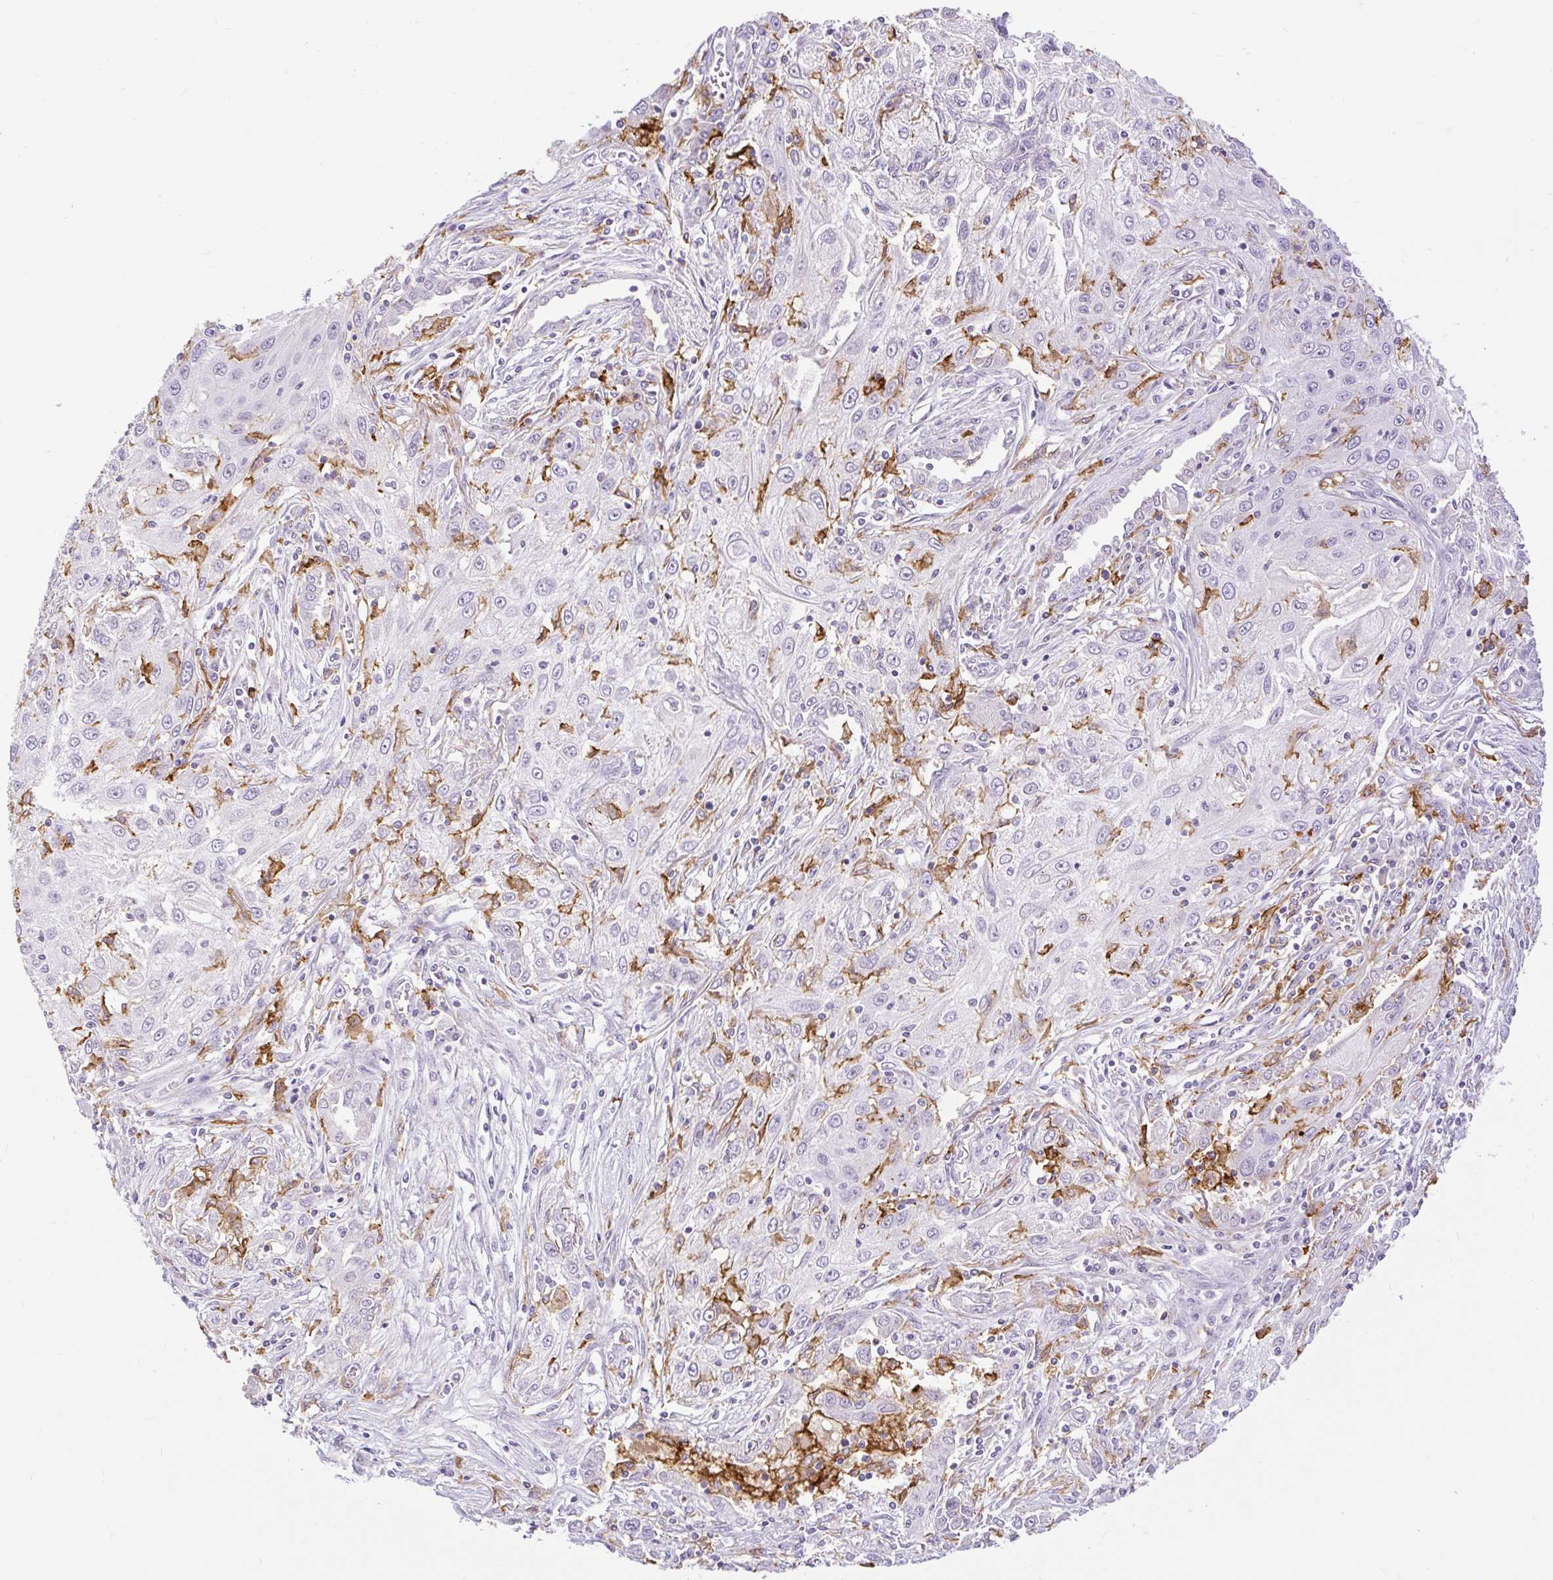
{"staining": {"intensity": "negative", "quantity": "none", "location": "none"}, "tissue": "lung cancer", "cell_type": "Tumor cells", "image_type": "cancer", "snomed": [{"axis": "morphology", "description": "Squamous cell carcinoma, NOS"}, {"axis": "topography", "description": "Lung"}], "caption": "IHC of human lung squamous cell carcinoma reveals no staining in tumor cells.", "gene": "SIGLEC1", "patient": {"sex": "female", "age": 69}}